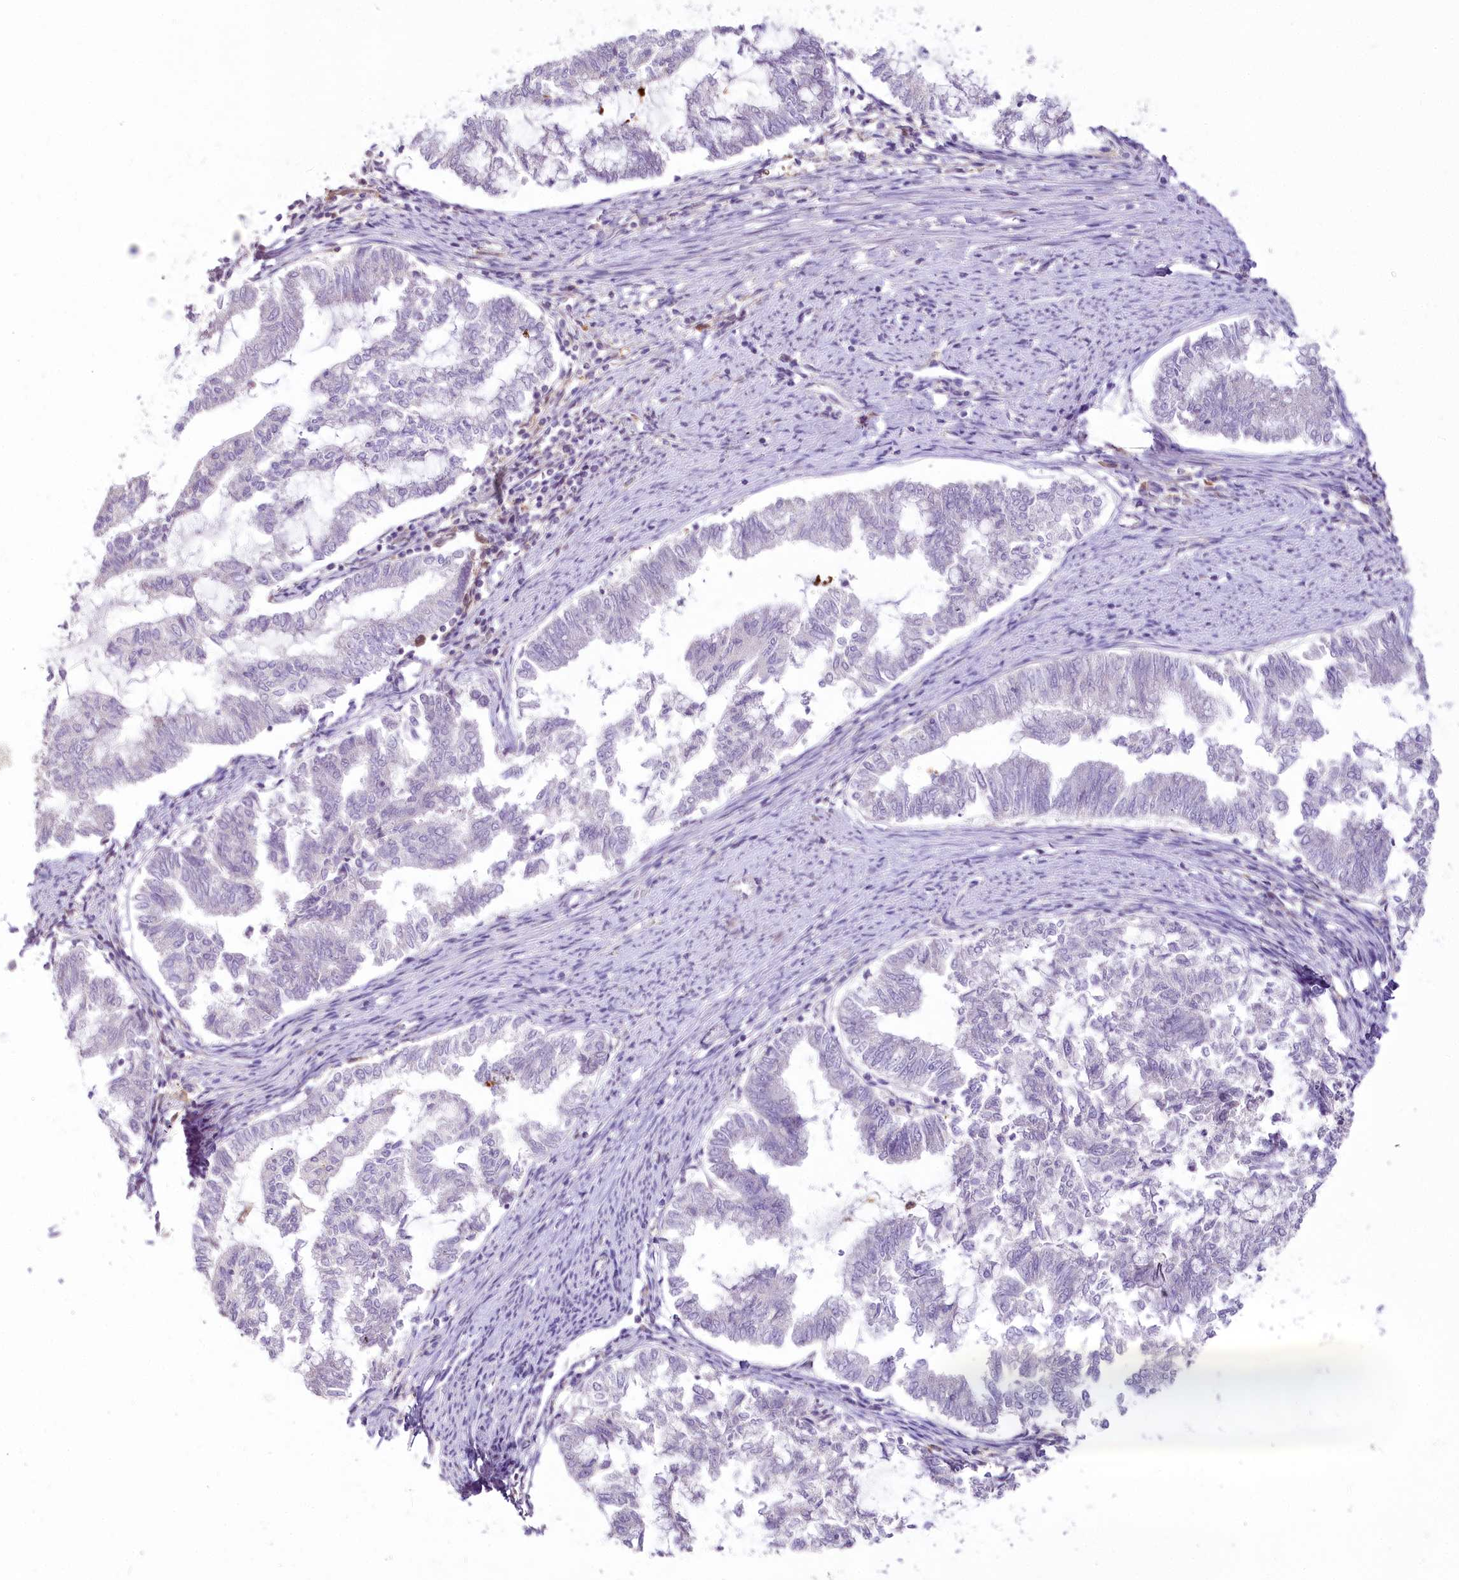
{"staining": {"intensity": "negative", "quantity": "none", "location": "none"}, "tissue": "endometrial cancer", "cell_type": "Tumor cells", "image_type": "cancer", "snomed": [{"axis": "morphology", "description": "Adenocarcinoma, NOS"}, {"axis": "topography", "description": "Endometrium"}], "caption": "Immunohistochemistry micrograph of endometrial adenocarcinoma stained for a protein (brown), which shows no staining in tumor cells.", "gene": "DPYD", "patient": {"sex": "female", "age": 79}}